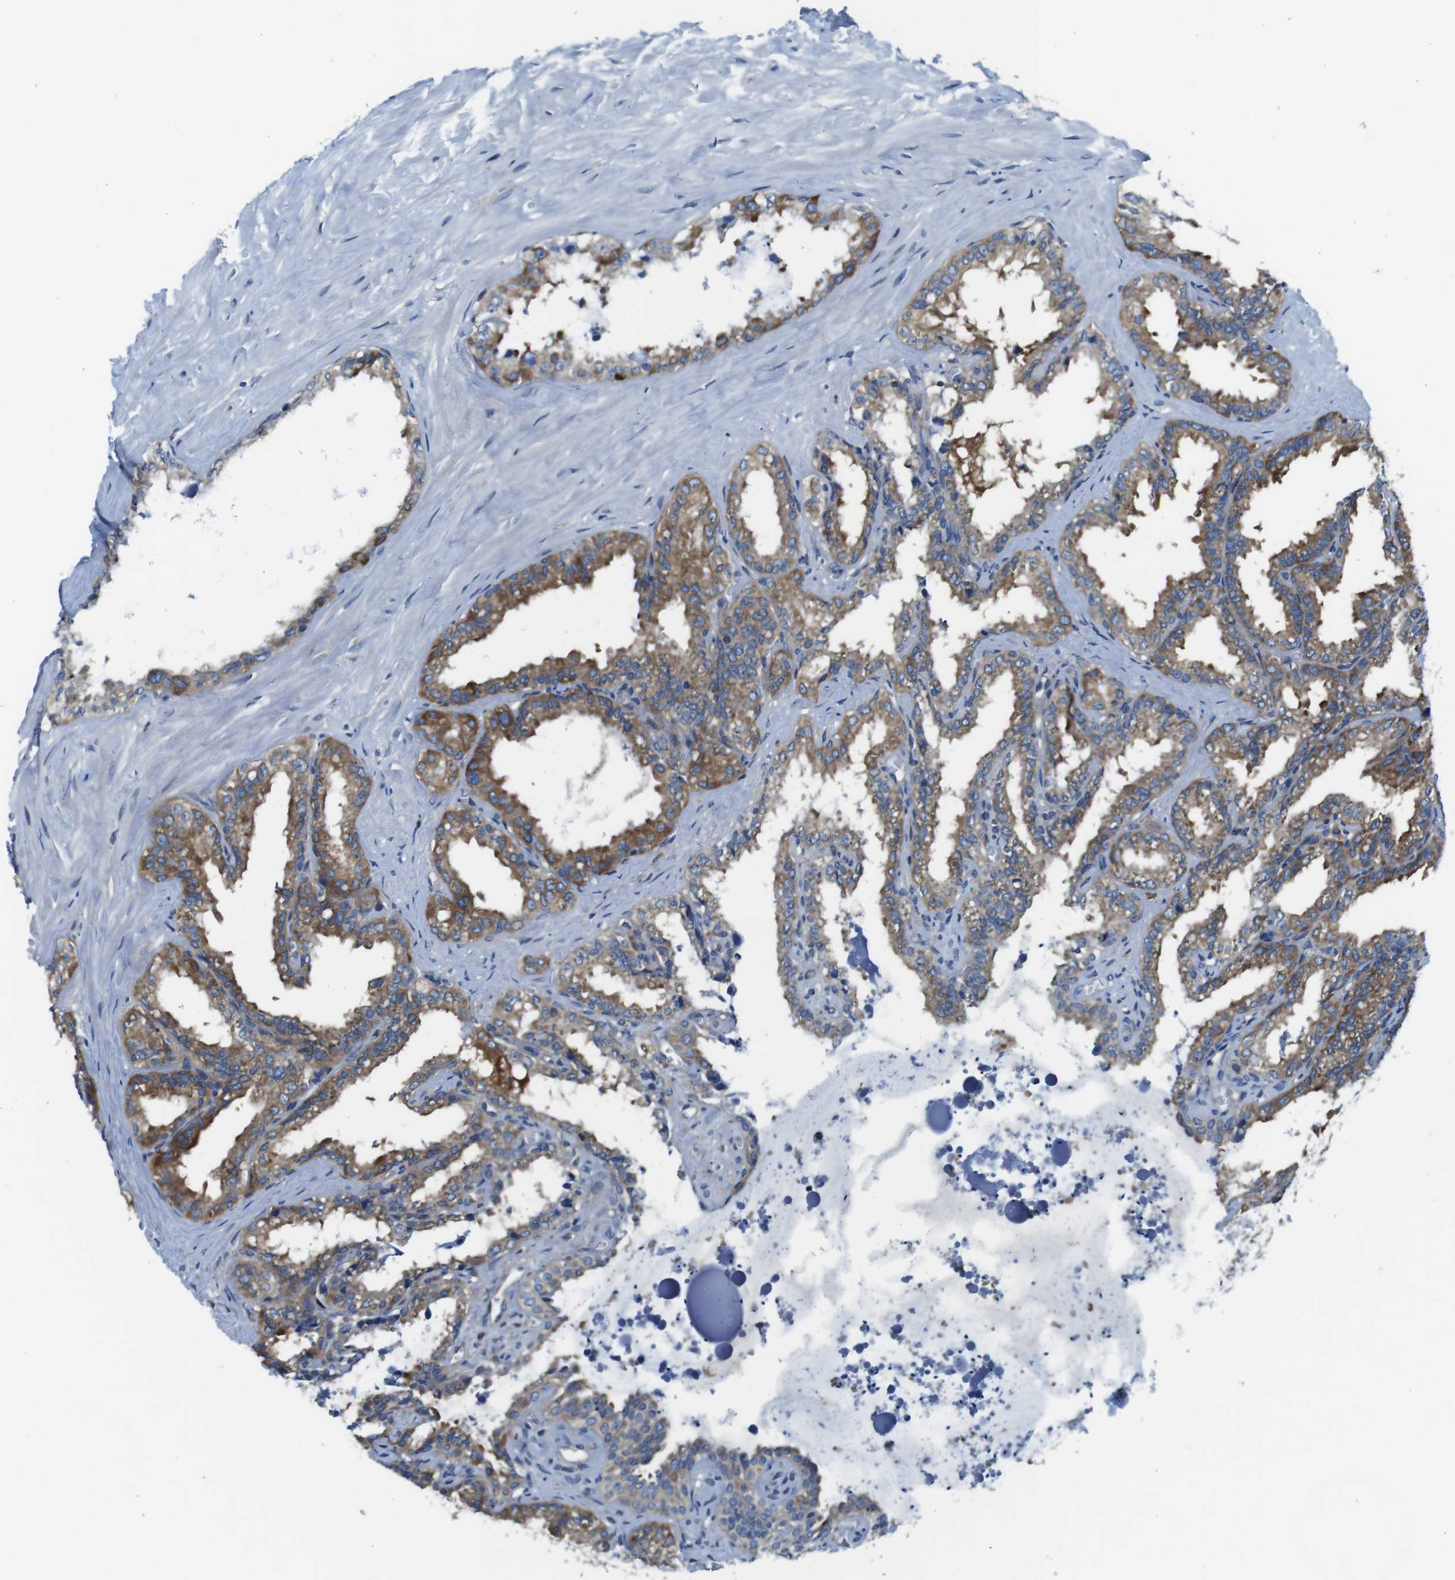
{"staining": {"intensity": "moderate", "quantity": "25%-75%", "location": "cytoplasmic/membranous"}, "tissue": "seminal vesicle", "cell_type": "Glandular cells", "image_type": "normal", "snomed": [{"axis": "morphology", "description": "Normal tissue, NOS"}, {"axis": "topography", "description": "Seminal veicle"}], "caption": "Seminal vesicle stained with DAB (3,3'-diaminobenzidine) immunohistochemistry (IHC) exhibits medium levels of moderate cytoplasmic/membranous staining in about 25%-75% of glandular cells.", "gene": "EIF2B5", "patient": {"sex": "male", "age": 64}}